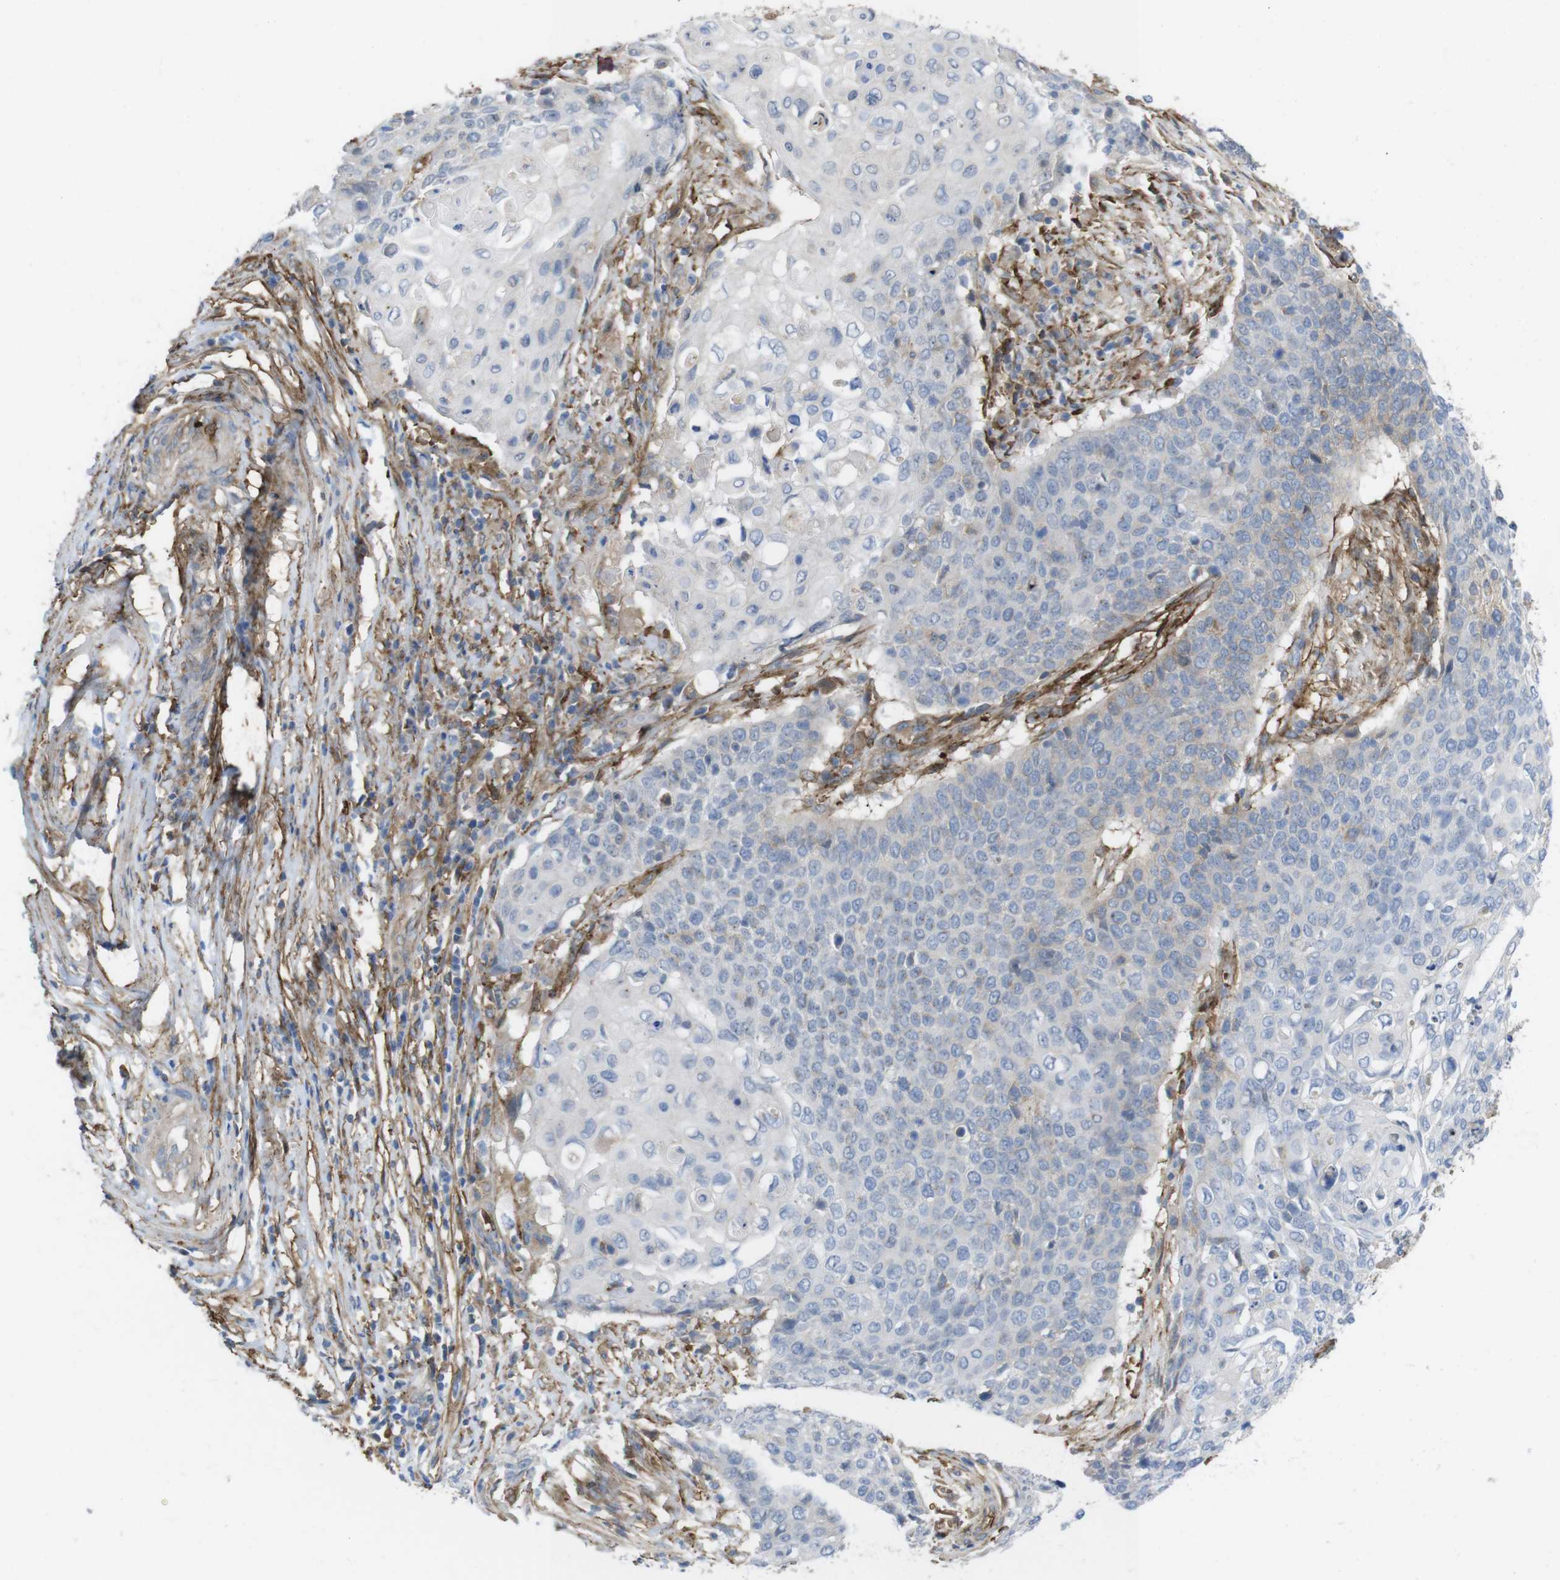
{"staining": {"intensity": "weak", "quantity": "<25%", "location": "cytoplasmic/membranous"}, "tissue": "cervical cancer", "cell_type": "Tumor cells", "image_type": "cancer", "snomed": [{"axis": "morphology", "description": "Squamous cell carcinoma, NOS"}, {"axis": "topography", "description": "Cervix"}], "caption": "Cervical cancer stained for a protein using immunohistochemistry shows no staining tumor cells.", "gene": "CYBRD1", "patient": {"sex": "female", "age": 39}}